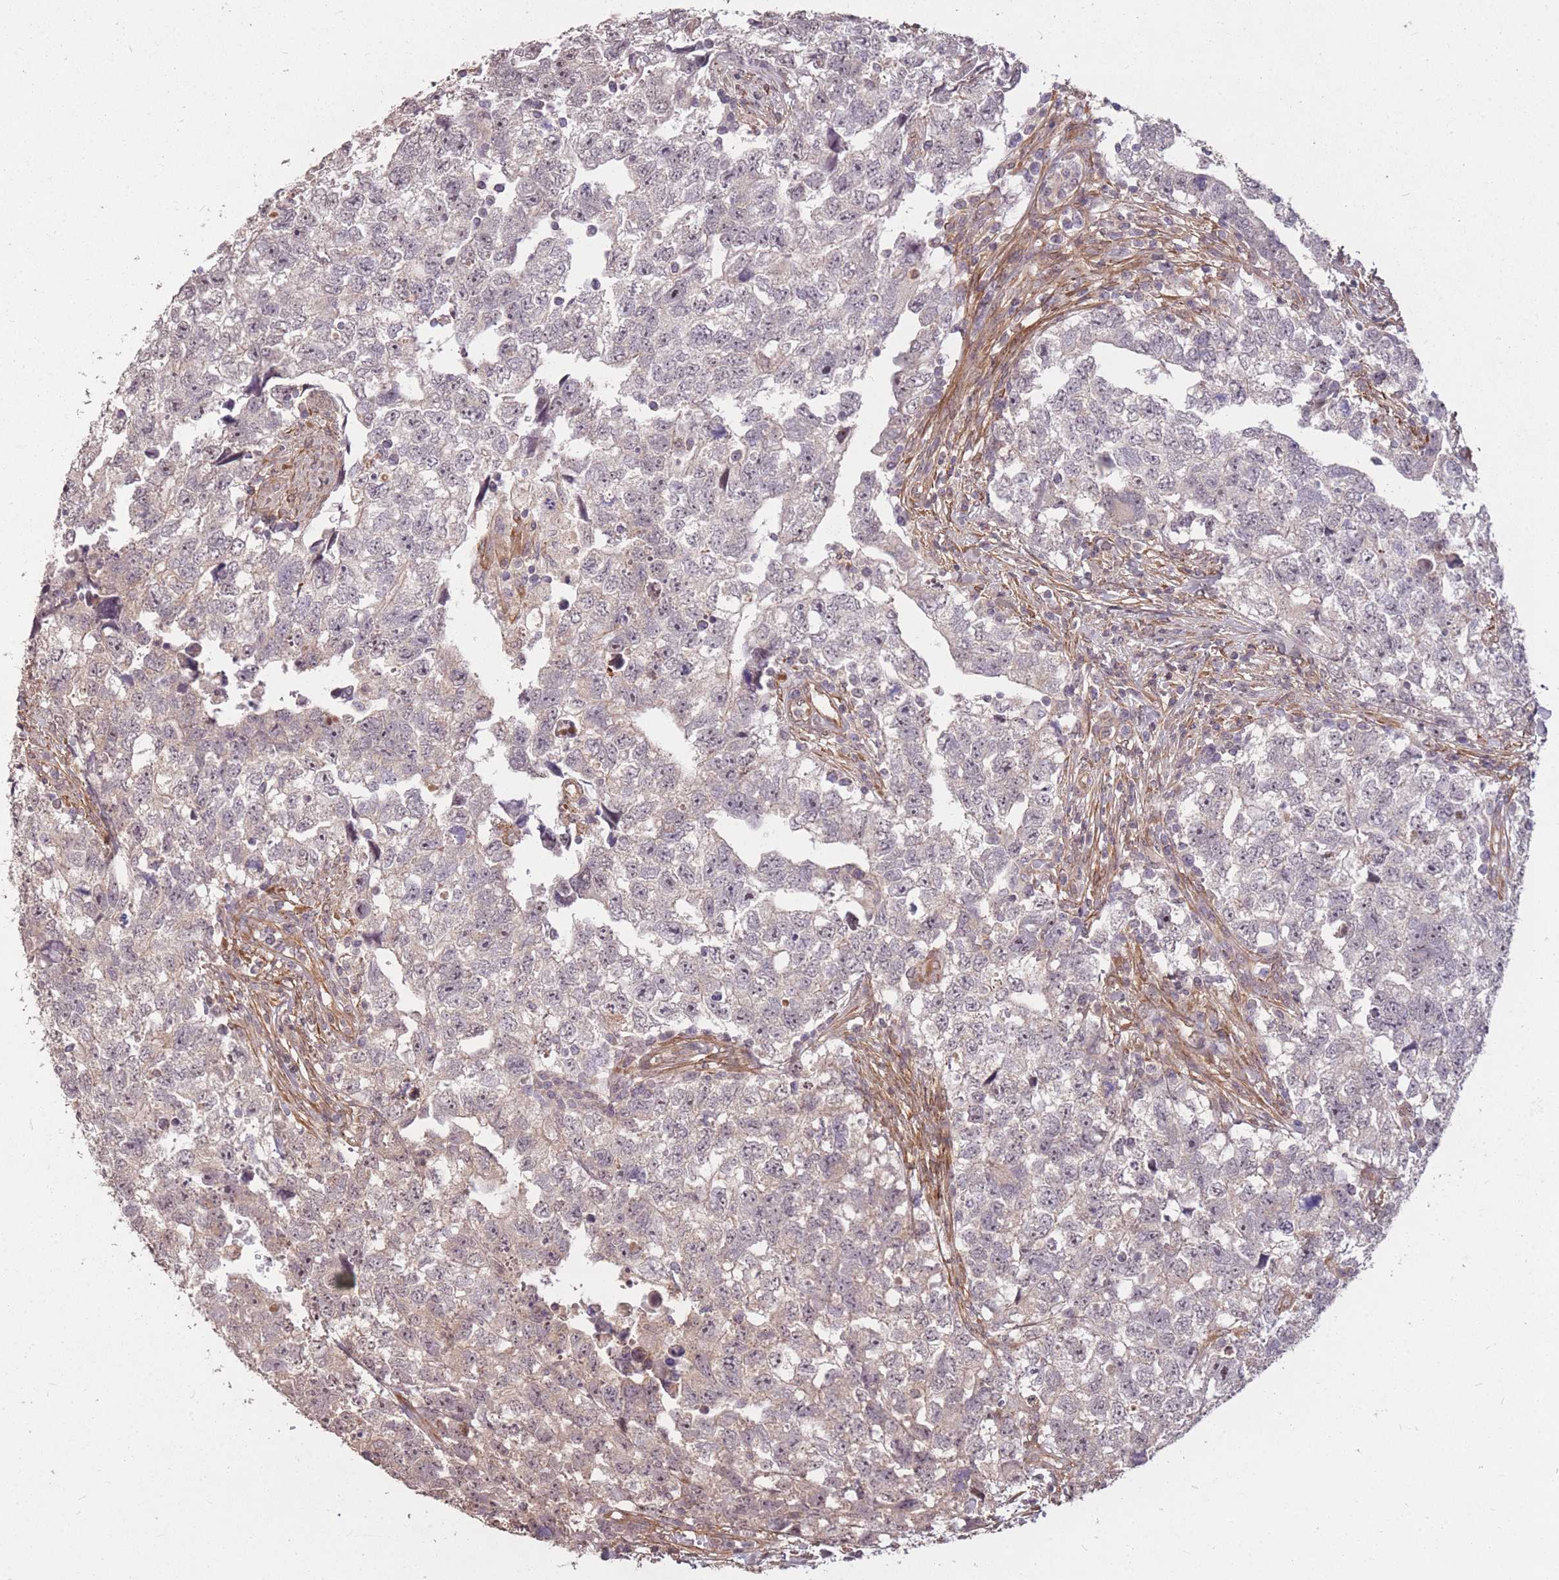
{"staining": {"intensity": "negative", "quantity": "none", "location": "none"}, "tissue": "testis cancer", "cell_type": "Tumor cells", "image_type": "cancer", "snomed": [{"axis": "morphology", "description": "Carcinoma, Embryonal, NOS"}, {"axis": "topography", "description": "Testis"}], "caption": "The image displays no staining of tumor cells in testis embryonal carcinoma.", "gene": "DYNC1LI2", "patient": {"sex": "male", "age": 22}}